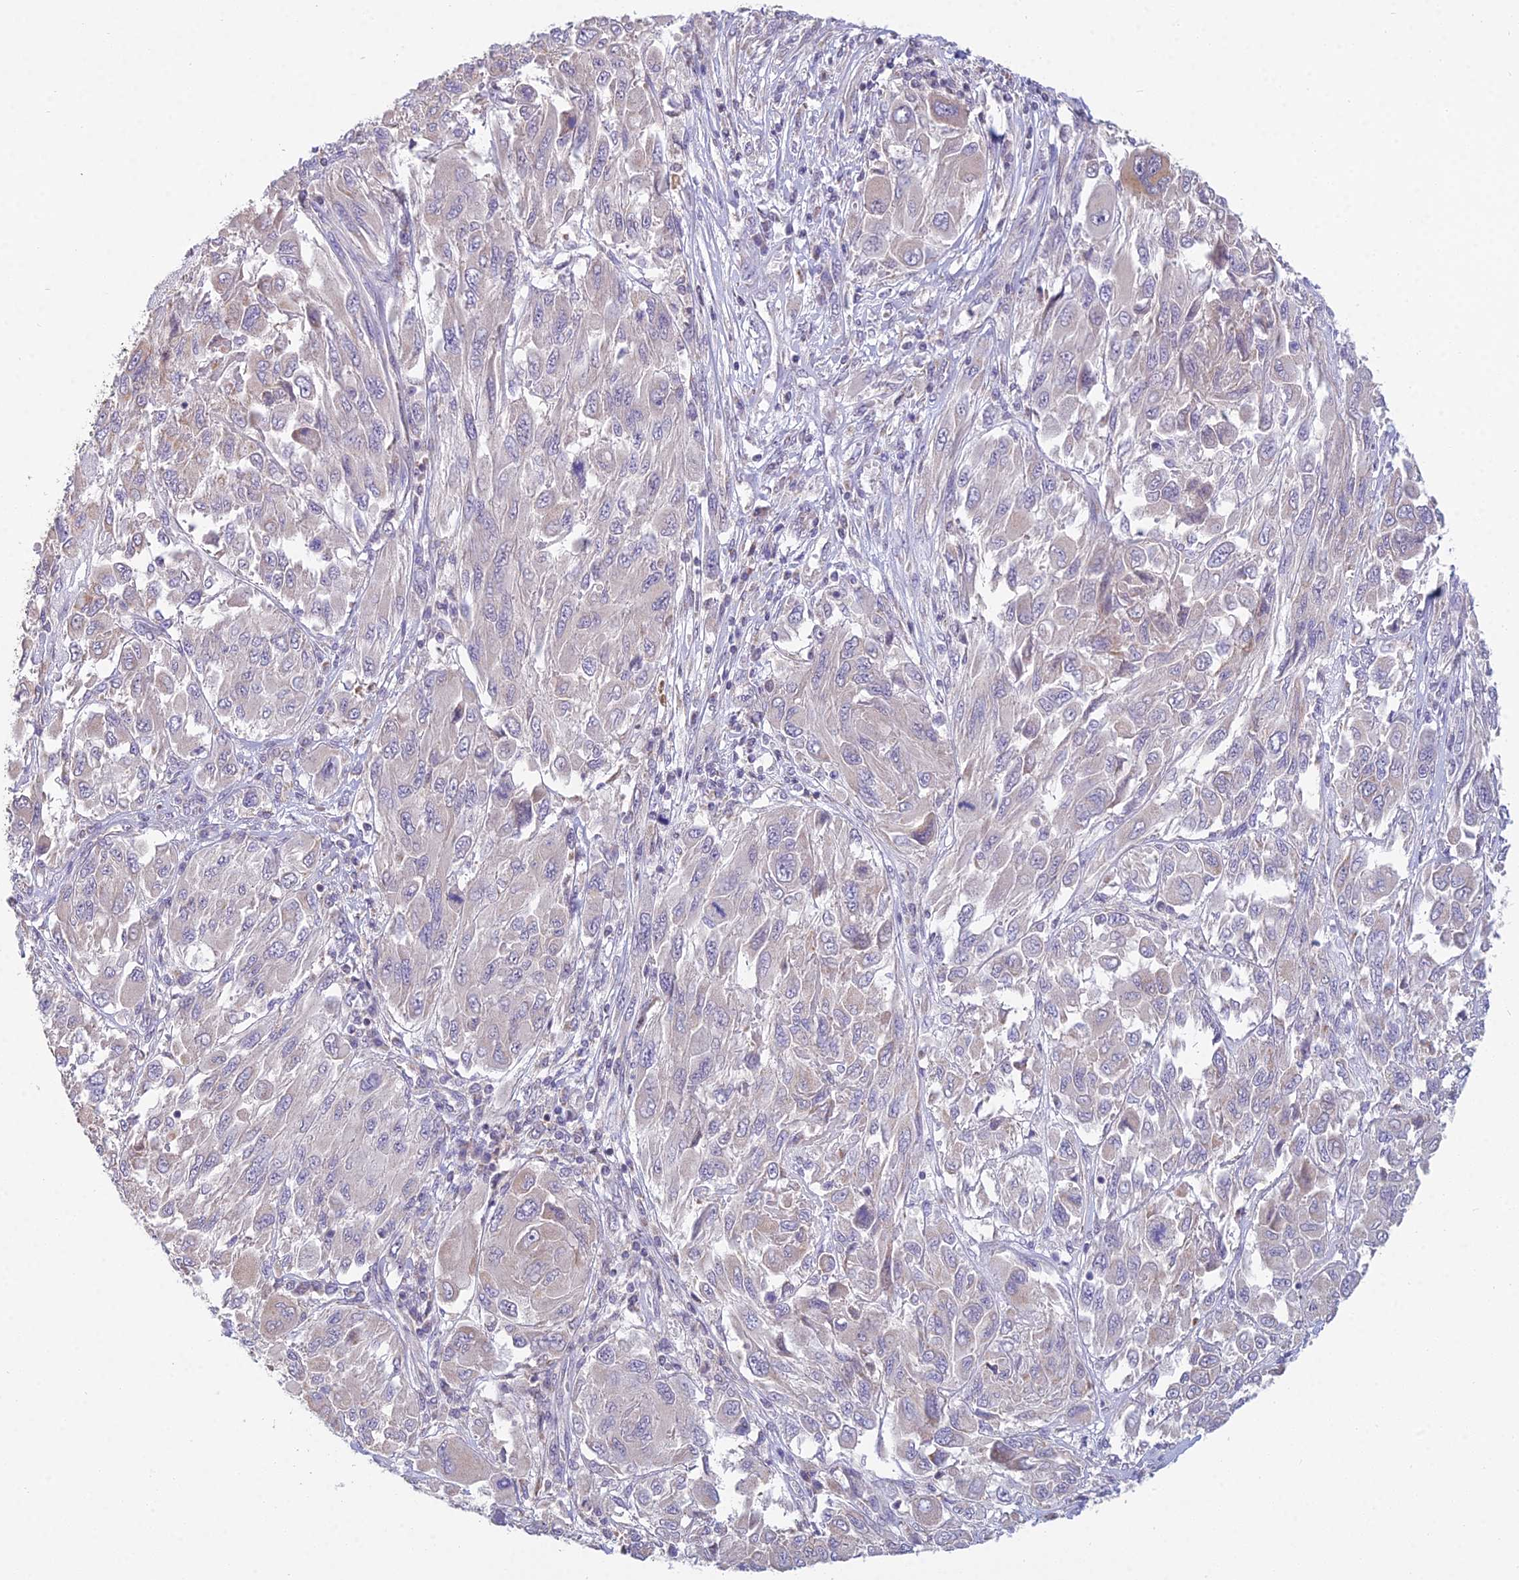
{"staining": {"intensity": "negative", "quantity": "none", "location": "none"}, "tissue": "melanoma", "cell_type": "Tumor cells", "image_type": "cancer", "snomed": [{"axis": "morphology", "description": "Malignant melanoma, NOS"}, {"axis": "topography", "description": "Skin"}], "caption": "There is no significant positivity in tumor cells of melanoma.", "gene": "CFAP206", "patient": {"sex": "female", "age": 91}}